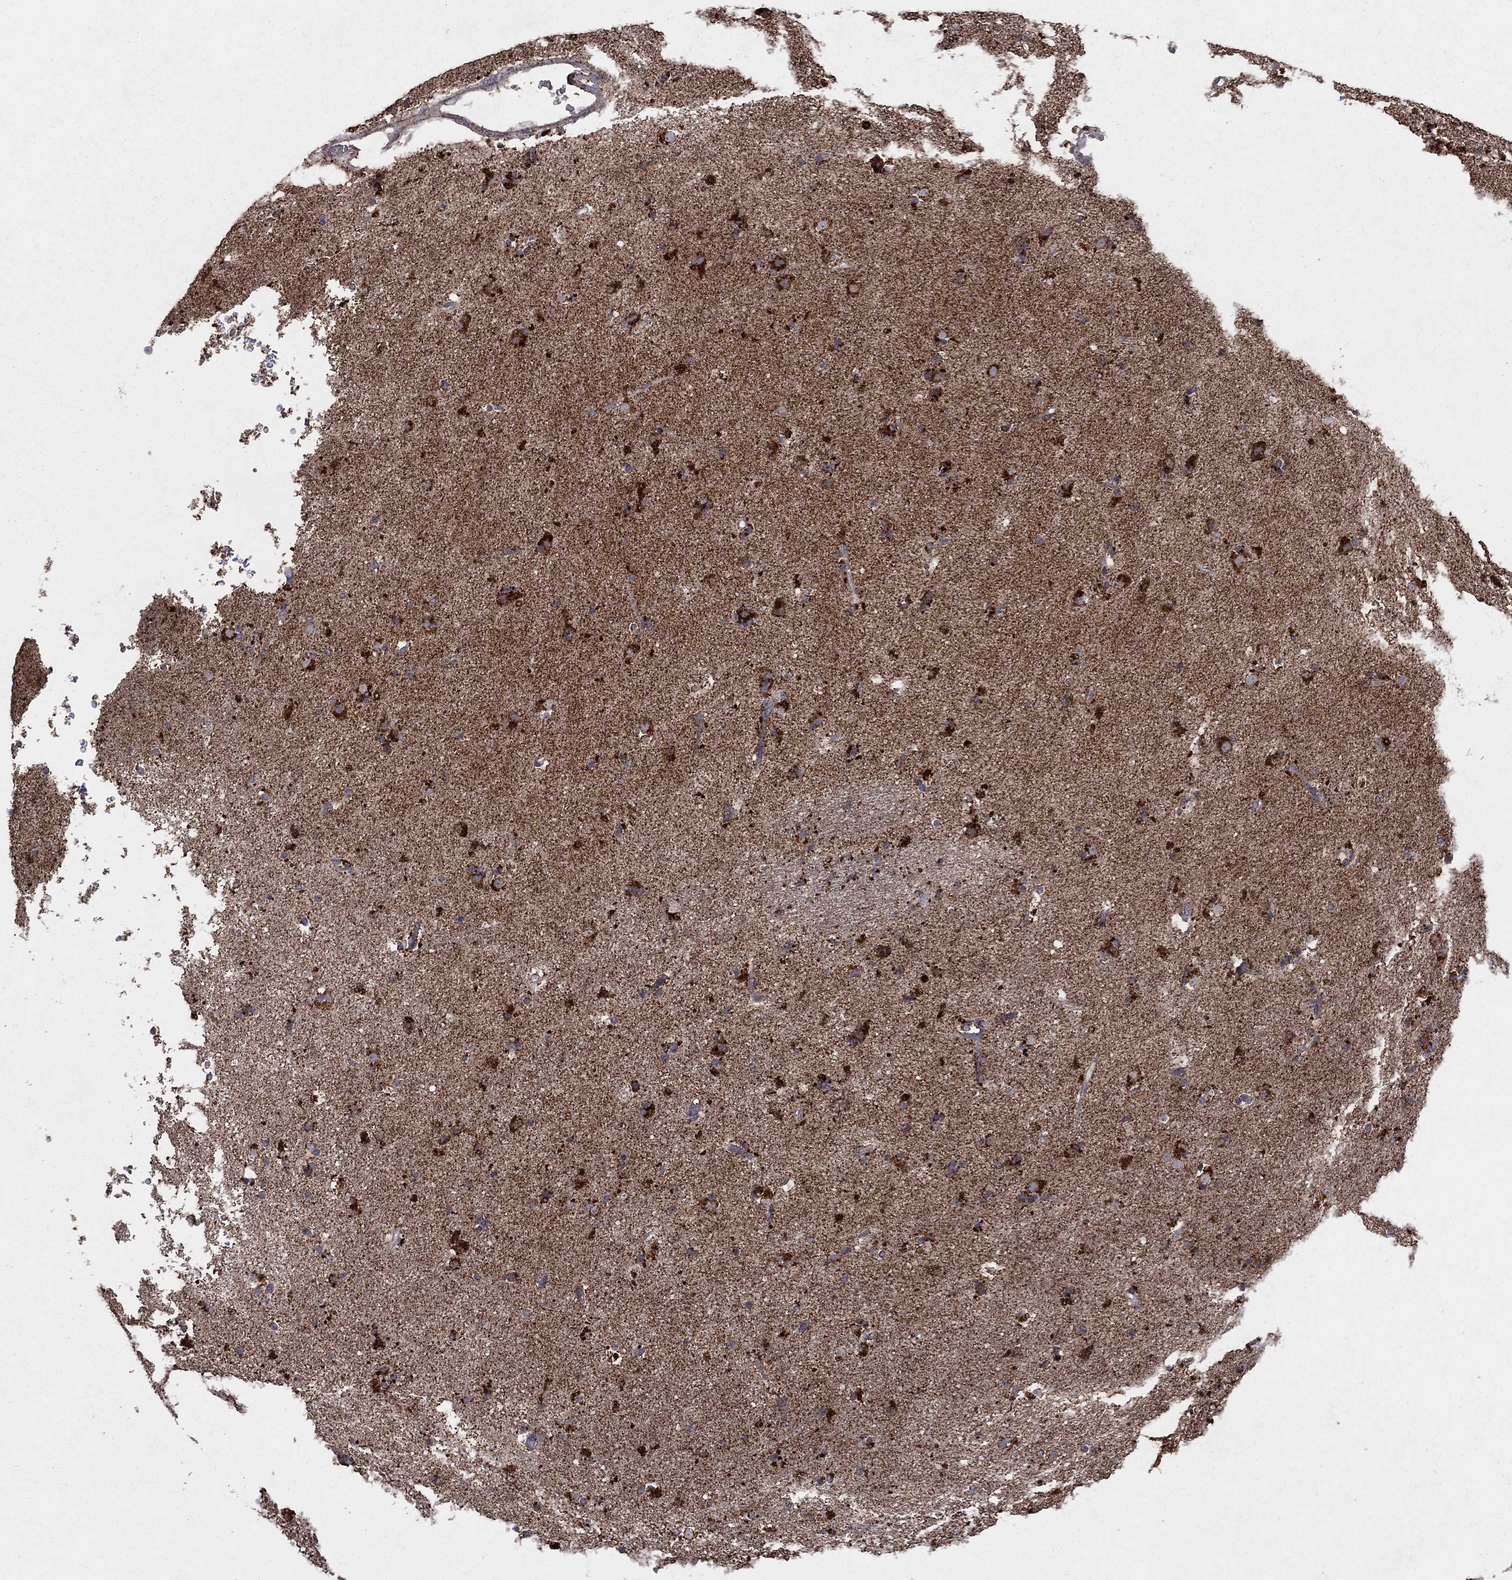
{"staining": {"intensity": "strong", "quantity": "25%-75%", "location": "cytoplasmic/membranous"}, "tissue": "caudate", "cell_type": "Glial cells", "image_type": "normal", "snomed": [{"axis": "morphology", "description": "Normal tissue, NOS"}, {"axis": "topography", "description": "Lateral ventricle wall"}], "caption": "Protein staining reveals strong cytoplasmic/membranous positivity in approximately 25%-75% of glial cells in normal caudate. (IHC, brightfield microscopy, high magnification).", "gene": "DPH1", "patient": {"sex": "female", "age": 71}}